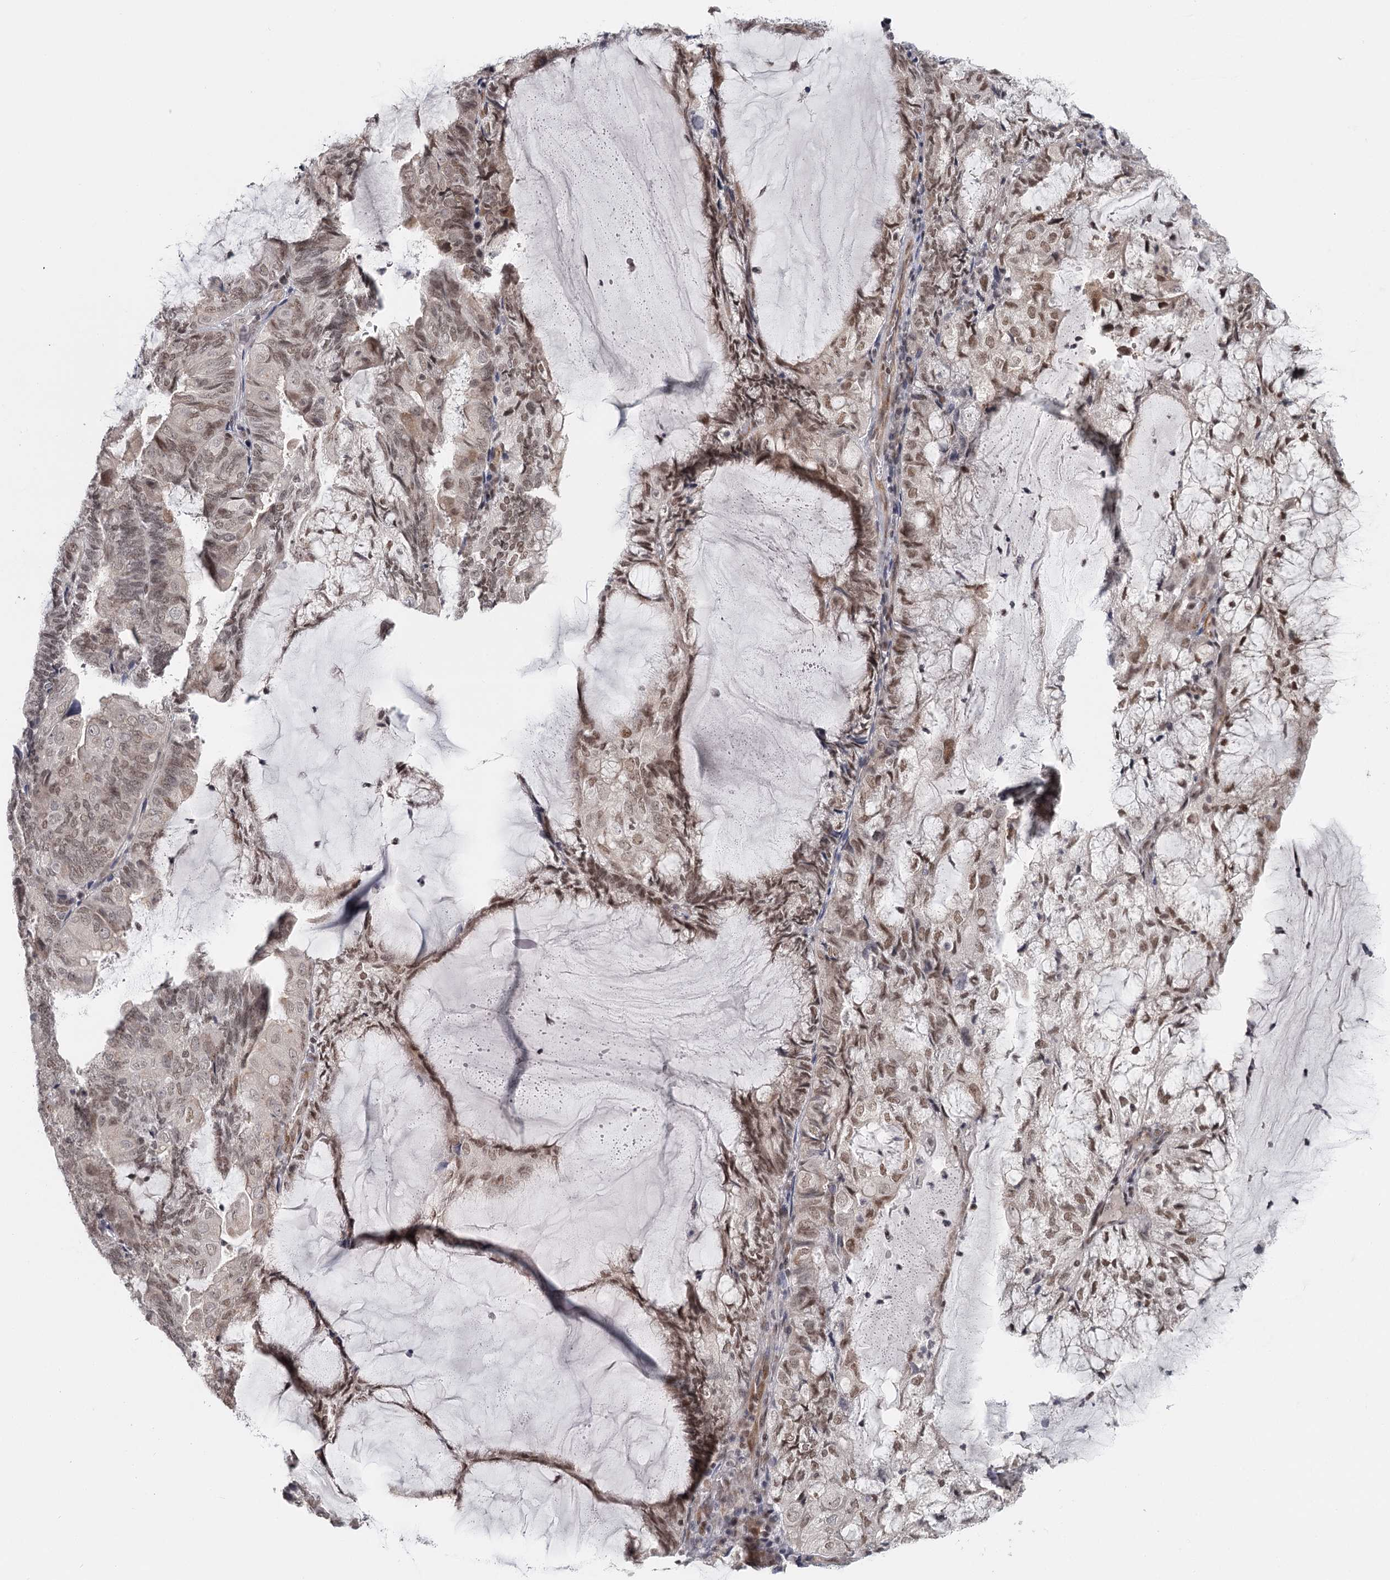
{"staining": {"intensity": "moderate", "quantity": ">75%", "location": "nuclear"}, "tissue": "endometrial cancer", "cell_type": "Tumor cells", "image_type": "cancer", "snomed": [{"axis": "morphology", "description": "Adenocarcinoma, NOS"}, {"axis": "topography", "description": "Endometrium"}], "caption": "Immunohistochemistry micrograph of neoplastic tissue: adenocarcinoma (endometrial) stained using IHC shows medium levels of moderate protein expression localized specifically in the nuclear of tumor cells, appearing as a nuclear brown color.", "gene": "FAM13C", "patient": {"sex": "female", "age": 81}}